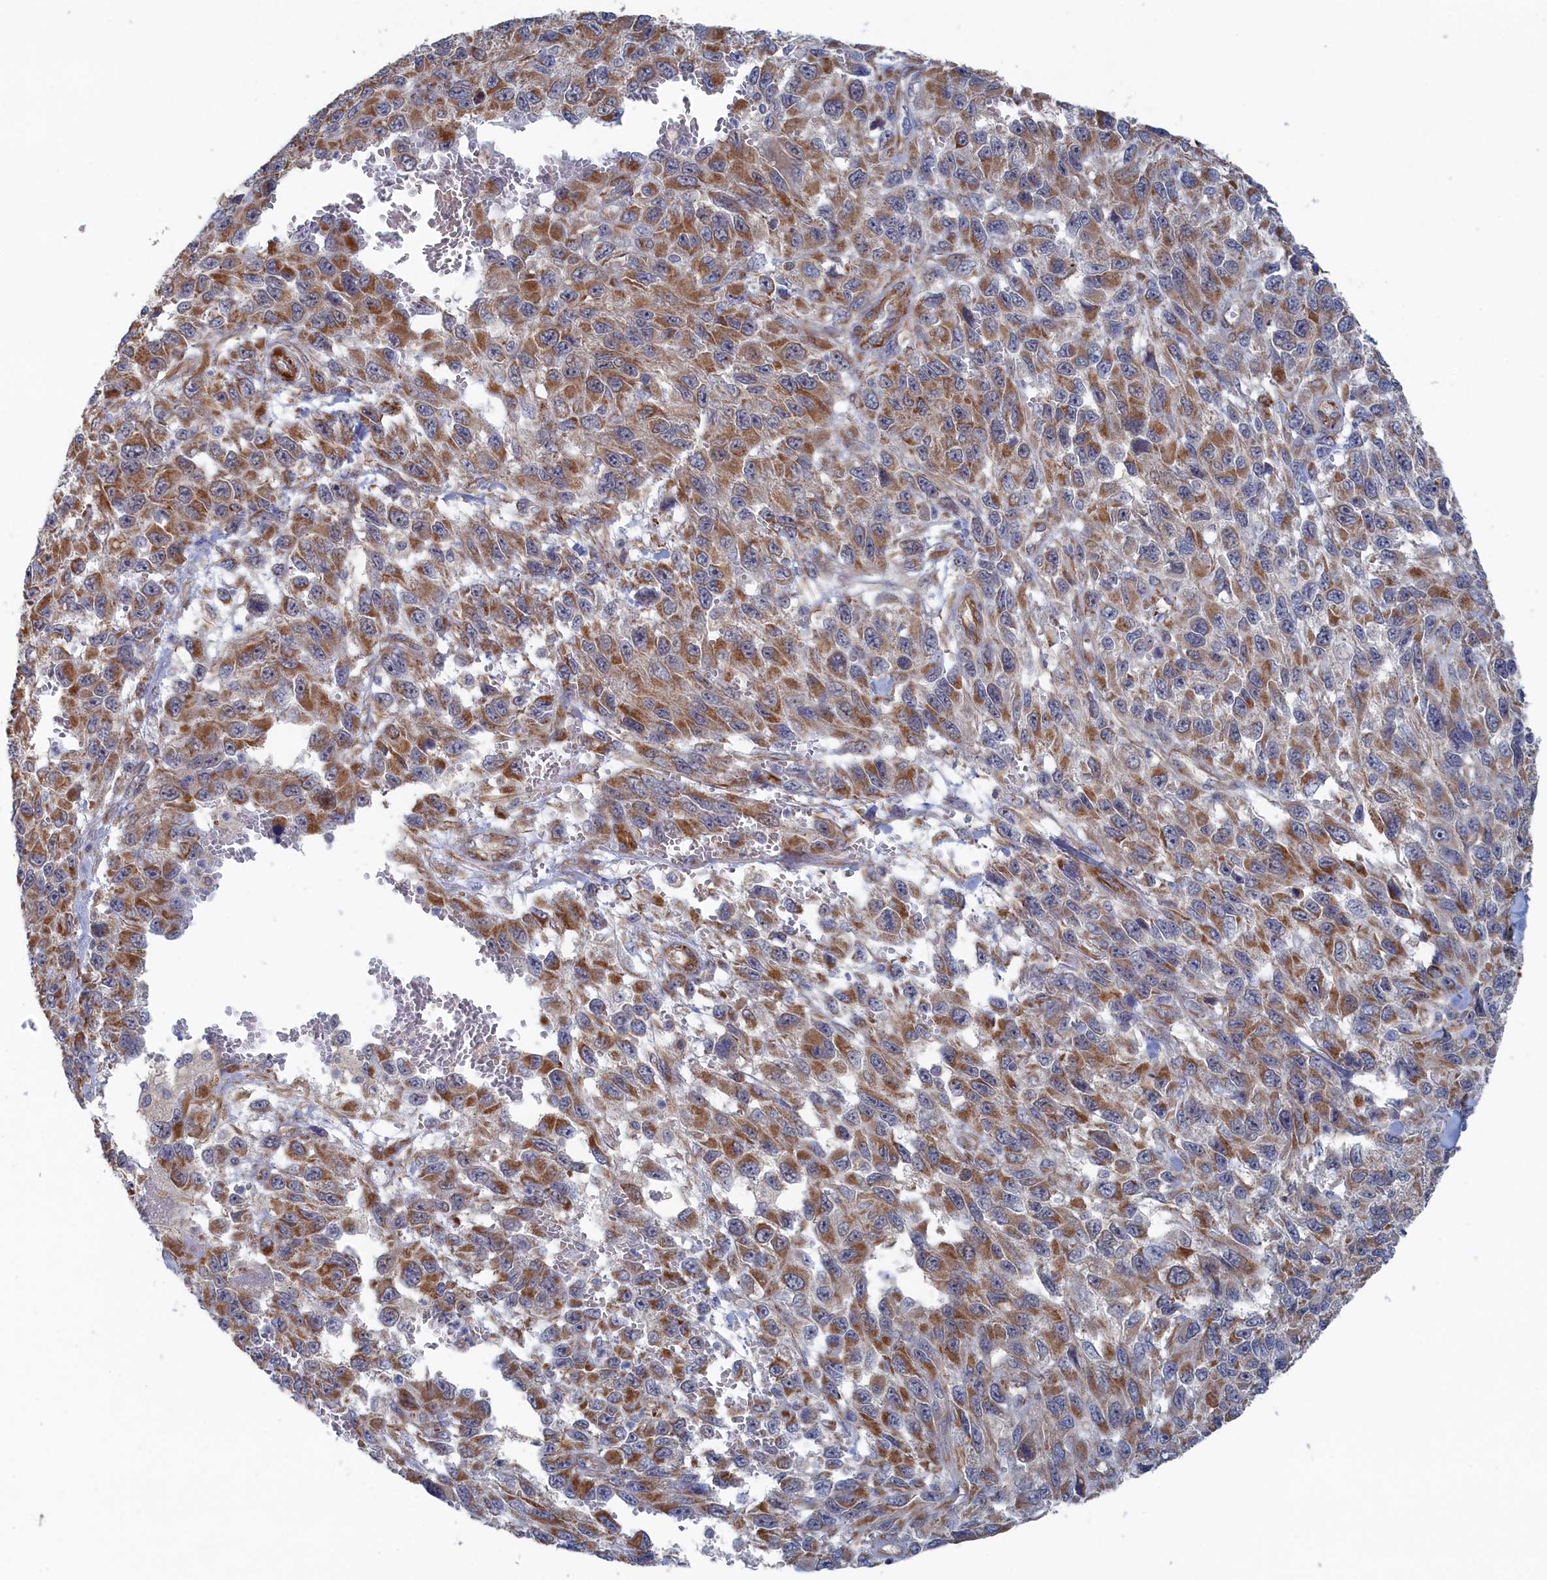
{"staining": {"intensity": "moderate", "quantity": ">75%", "location": "cytoplasmic/membranous"}, "tissue": "melanoma", "cell_type": "Tumor cells", "image_type": "cancer", "snomed": [{"axis": "morphology", "description": "Normal tissue, NOS"}, {"axis": "morphology", "description": "Malignant melanoma, NOS"}, {"axis": "topography", "description": "Skin"}], "caption": "Melanoma was stained to show a protein in brown. There is medium levels of moderate cytoplasmic/membranous positivity in about >75% of tumor cells.", "gene": "FILIP1L", "patient": {"sex": "female", "age": 96}}